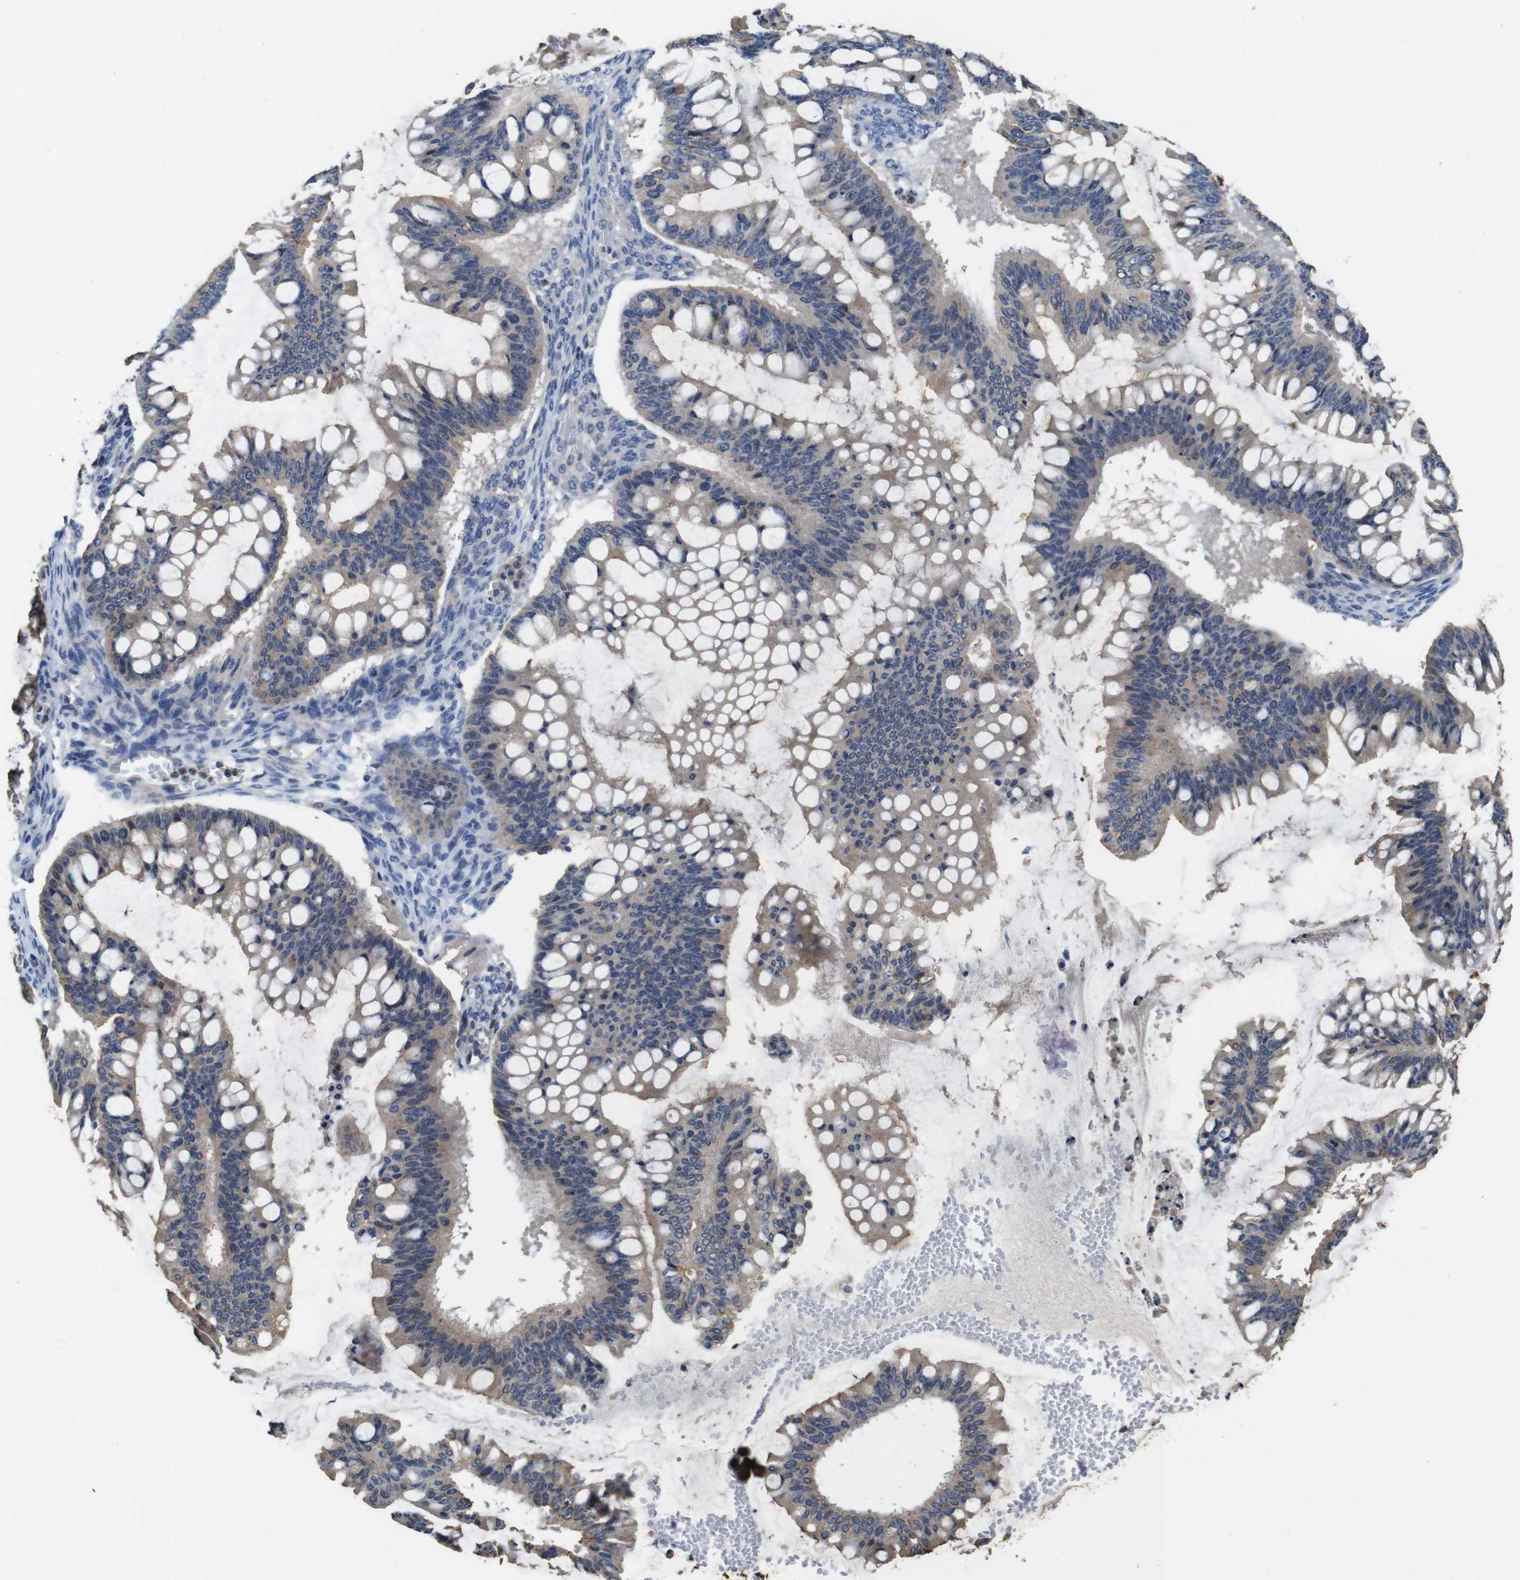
{"staining": {"intensity": "weak", "quantity": "<25%", "location": "cytoplasmic/membranous"}, "tissue": "ovarian cancer", "cell_type": "Tumor cells", "image_type": "cancer", "snomed": [{"axis": "morphology", "description": "Cystadenocarcinoma, mucinous, NOS"}, {"axis": "topography", "description": "Ovary"}], "caption": "Ovarian cancer stained for a protein using immunohistochemistry (IHC) shows no positivity tumor cells.", "gene": "GLIPR1", "patient": {"sex": "female", "age": 73}}